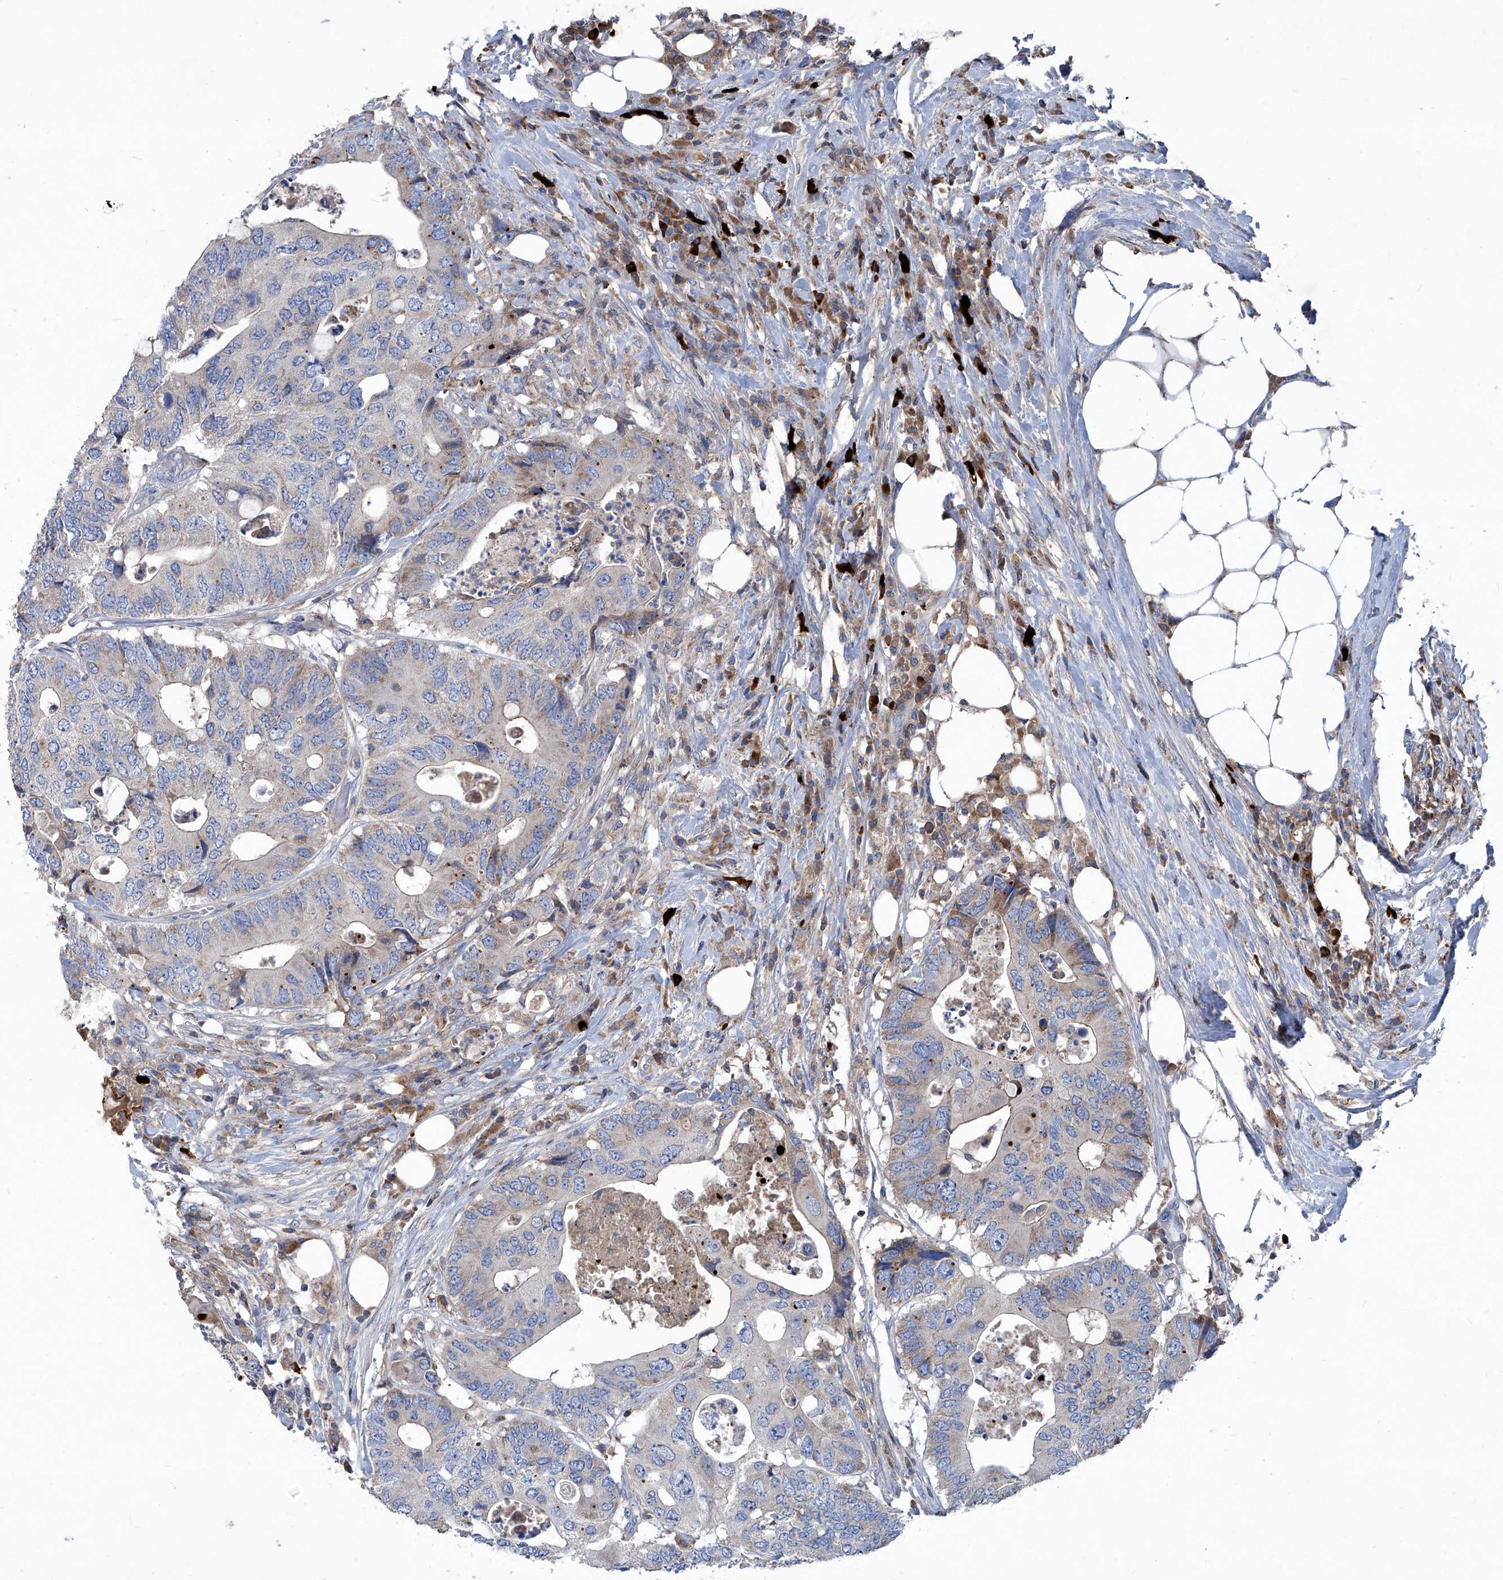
{"staining": {"intensity": "weak", "quantity": "<25%", "location": "cytoplasmic/membranous"}, "tissue": "colorectal cancer", "cell_type": "Tumor cells", "image_type": "cancer", "snomed": [{"axis": "morphology", "description": "Adenocarcinoma, NOS"}, {"axis": "topography", "description": "Colon"}], "caption": "Colorectal adenocarcinoma was stained to show a protein in brown. There is no significant positivity in tumor cells. The staining is performed using DAB brown chromogen with nuclei counter-stained in using hematoxylin.", "gene": "EPHA8", "patient": {"sex": "male", "age": 71}}